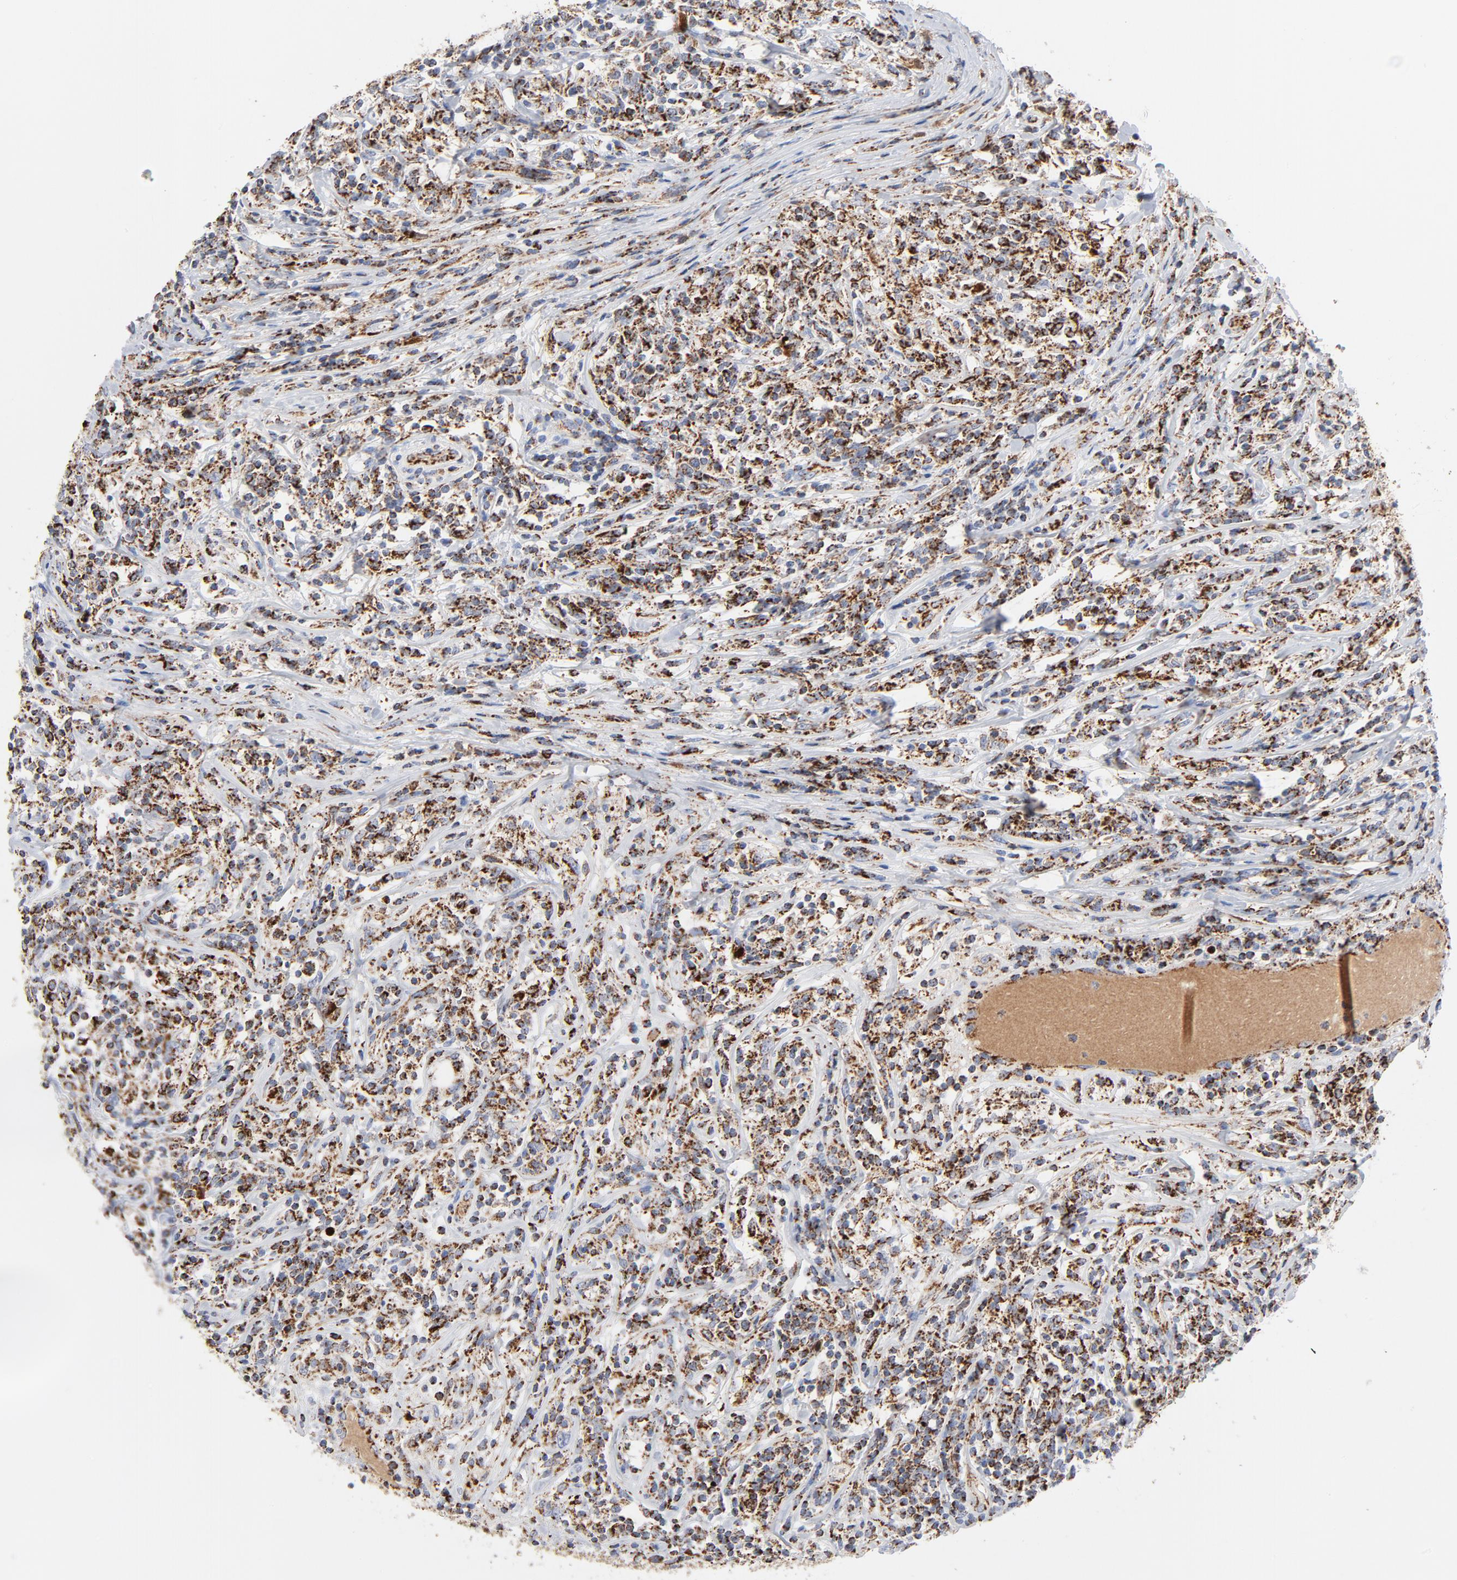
{"staining": {"intensity": "strong", "quantity": ">75%", "location": "cytoplasmic/membranous"}, "tissue": "lymphoma", "cell_type": "Tumor cells", "image_type": "cancer", "snomed": [{"axis": "morphology", "description": "Malignant lymphoma, non-Hodgkin's type, High grade"}, {"axis": "topography", "description": "Lymph node"}], "caption": "DAB immunohistochemical staining of human lymphoma shows strong cytoplasmic/membranous protein positivity in about >75% of tumor cells.", "gene": "DIABLO", "patient": {"sex": "female", "age": 84}}